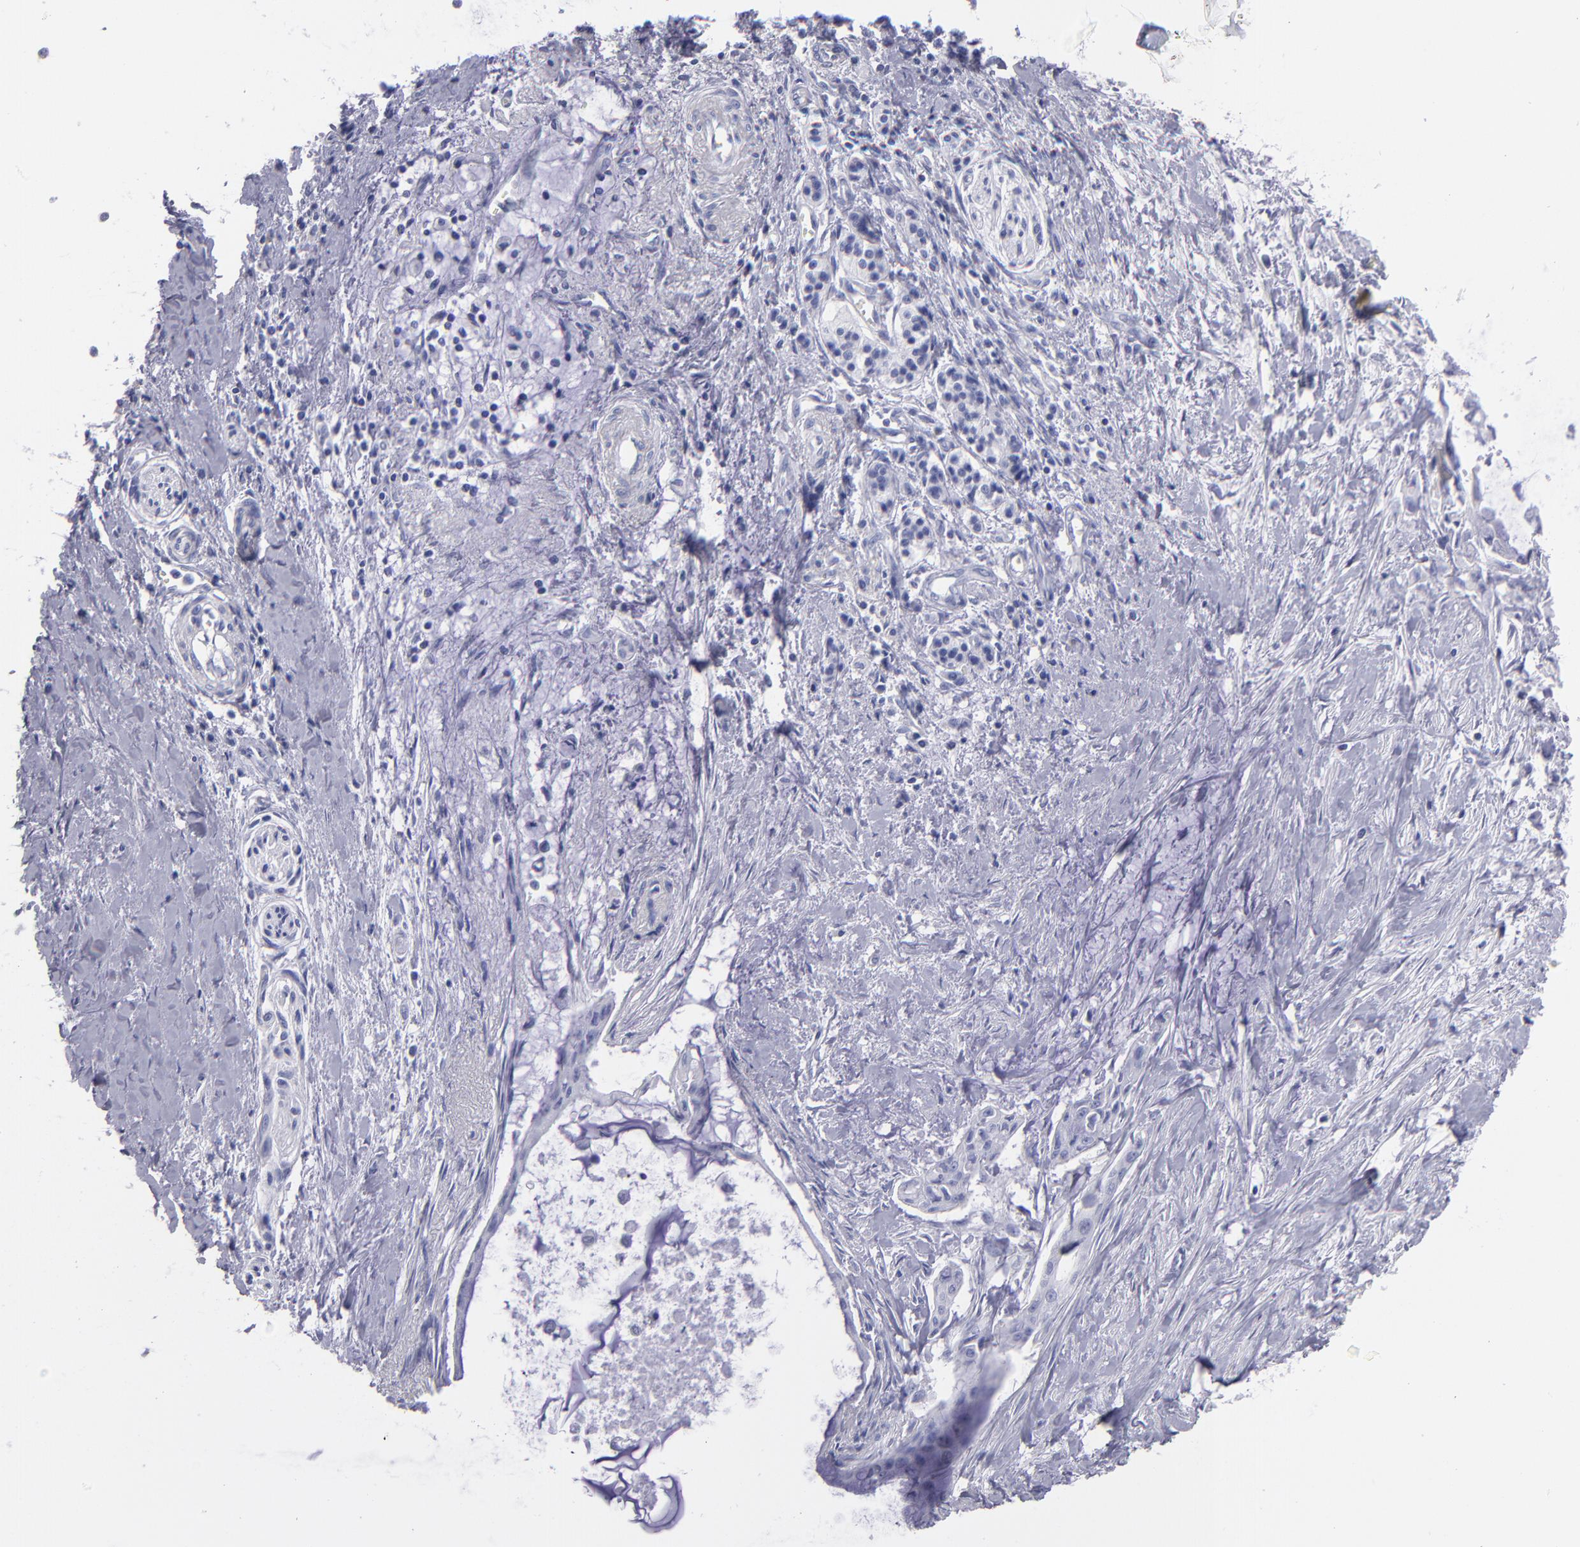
{"staining": {"intensity": "negative", "quantity": "none", "location": "none"}, "tissue": "pancreatic cancer", "cell_type": "Tumor cells", "image_type": "cancer", "snomed": [{"axis": "morphology", "description": "Adenocarcinoma, NOS"}, {"axis": "topography", "description": "Pancreas"}], "caption": "This photomicrograph is of pancreatic adenocarcinoma stained with IHC to label a protein in brown with the nuclei are counter-stained blue. There is no staining in tumor cells.", "gene": "MB", "patient": {"sex": "male", "age": 59}}